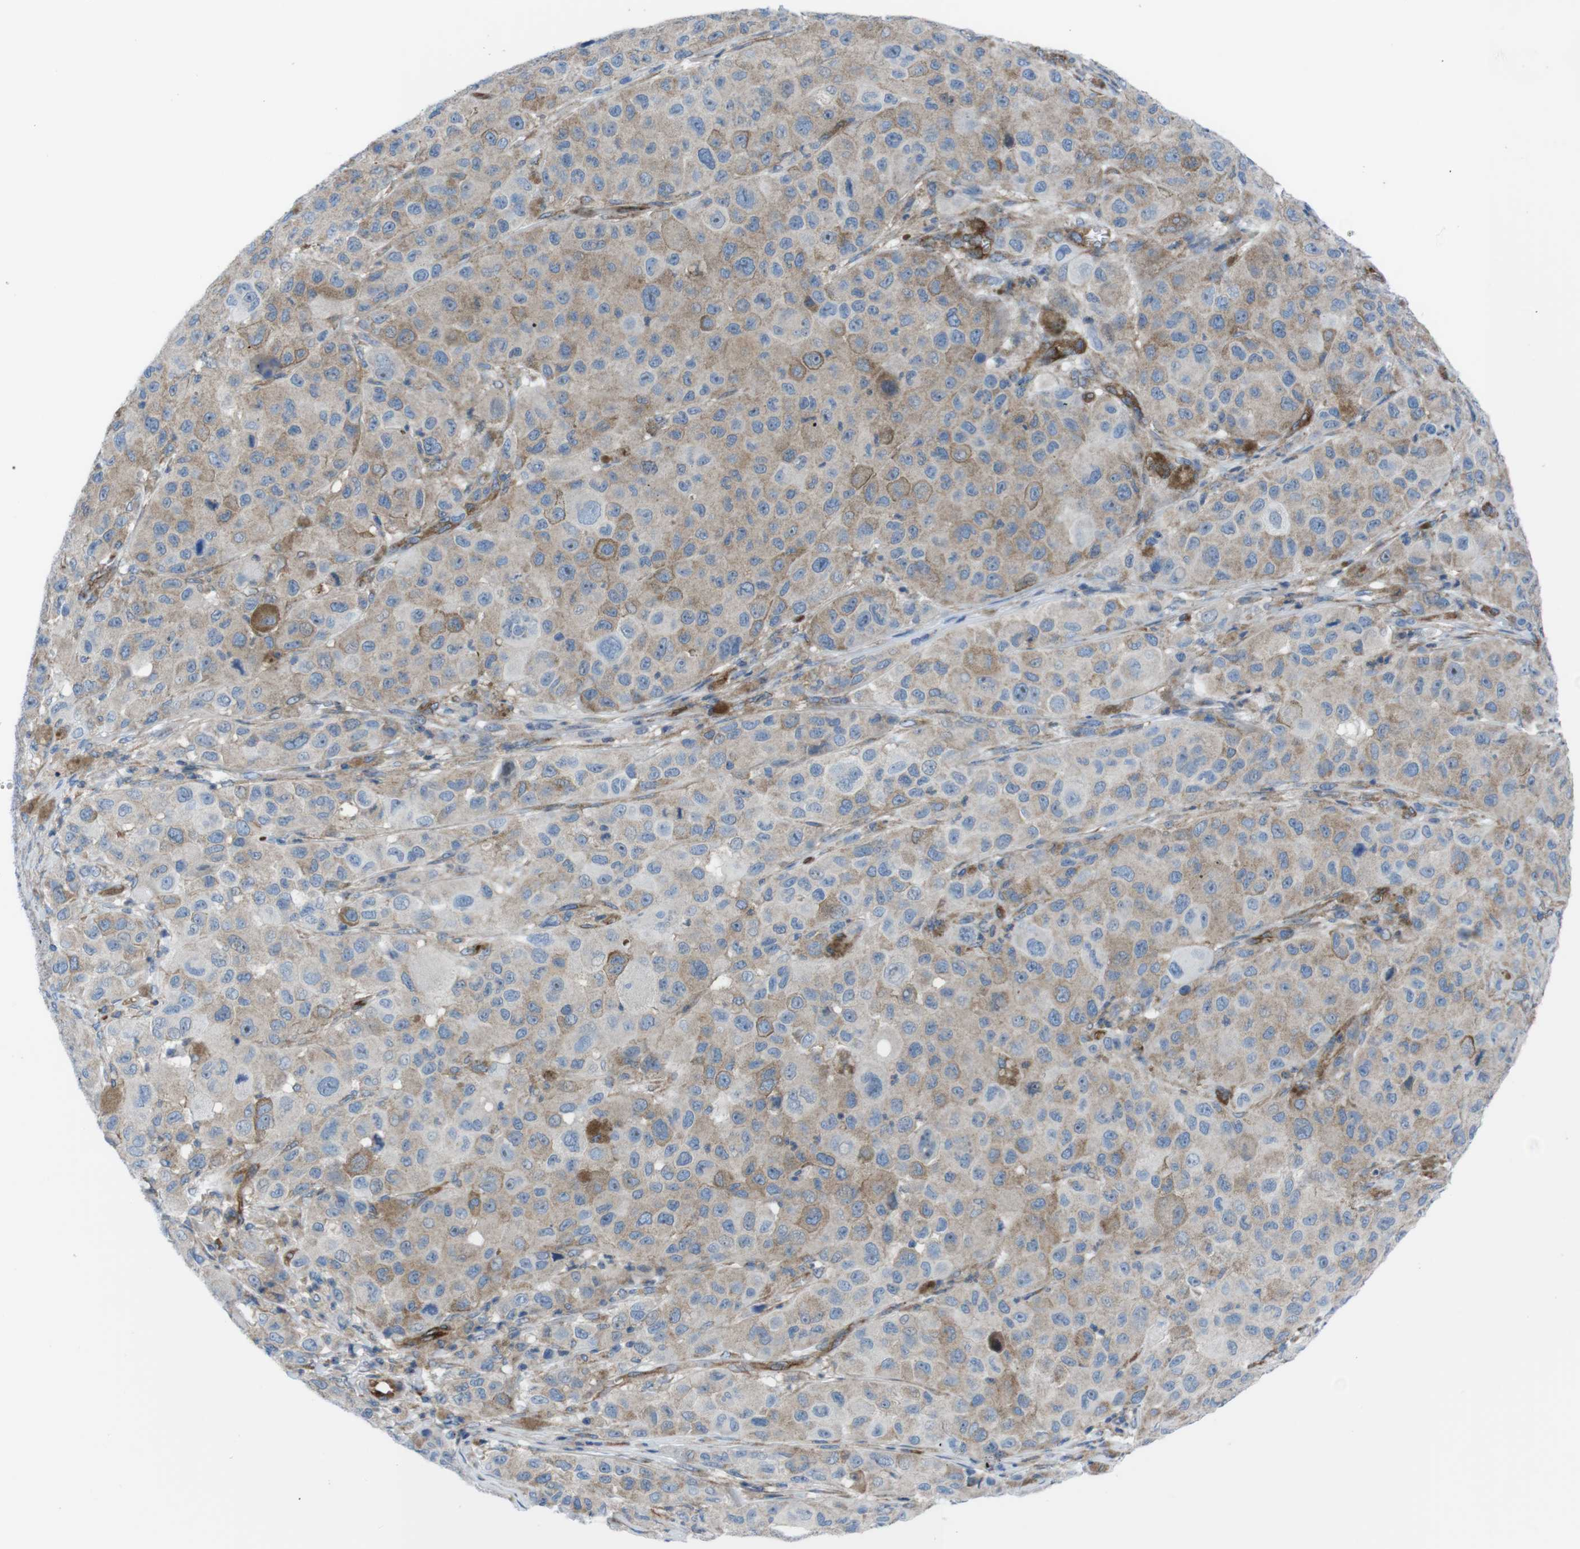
{"staining": {"intensity": "weak", "quantity": ">75%", "location": "cytoplasmic/membranous"}, "tissue": "melanoma", "cell_type": "Tumor cells", "image_type": "cancer", "snomed": [{"axis": "morphology", "description": "Malignant melanoma, NOS"}, {"axis": "topography", "description": "Skin"}], "caption": "Malignant melanoma was stained to show a protein in brown. There is low levels of weak cytoplasmic/membranous staining in approximately >75% of tumor cells.", "gene": "DIAPH2", "patient": {"sex": "male", "age": 96}}